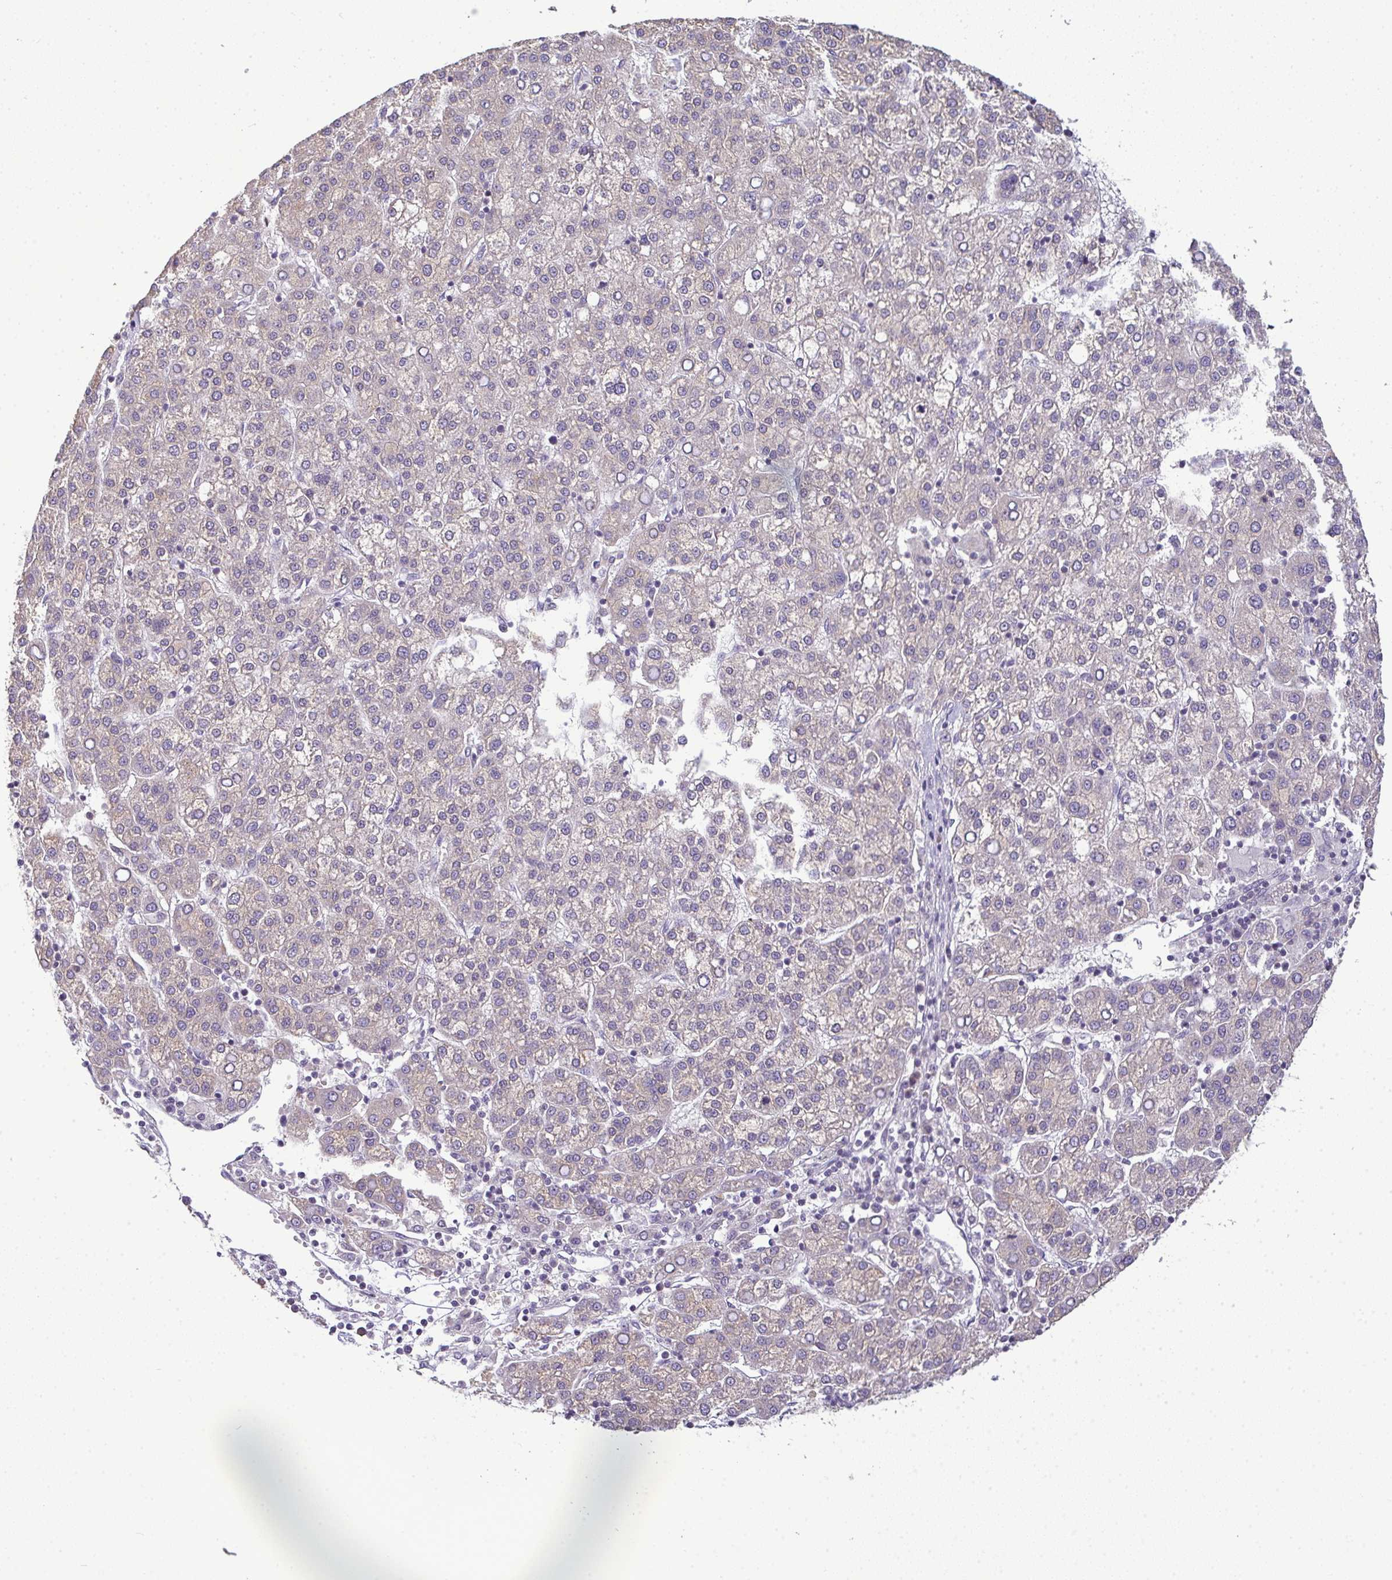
{"staining": {"intensity": "negative", "quantity": "none", "location": "none"}, "tissue": "liver cancer", "cell_type": "Tumor cells", "image_type": "cancer", "snomed": [{"axis": "morphology", "description": "Carcinoma, Hepatocellular, NOS"}, {"axis": "topography", "description": "Liver"}], "caption": "This is an IHC image of human liver cancer. There is no expression in tumor cells.", "gene": "NT5C1A", "patient": {"sex": "female", "age": 58}}